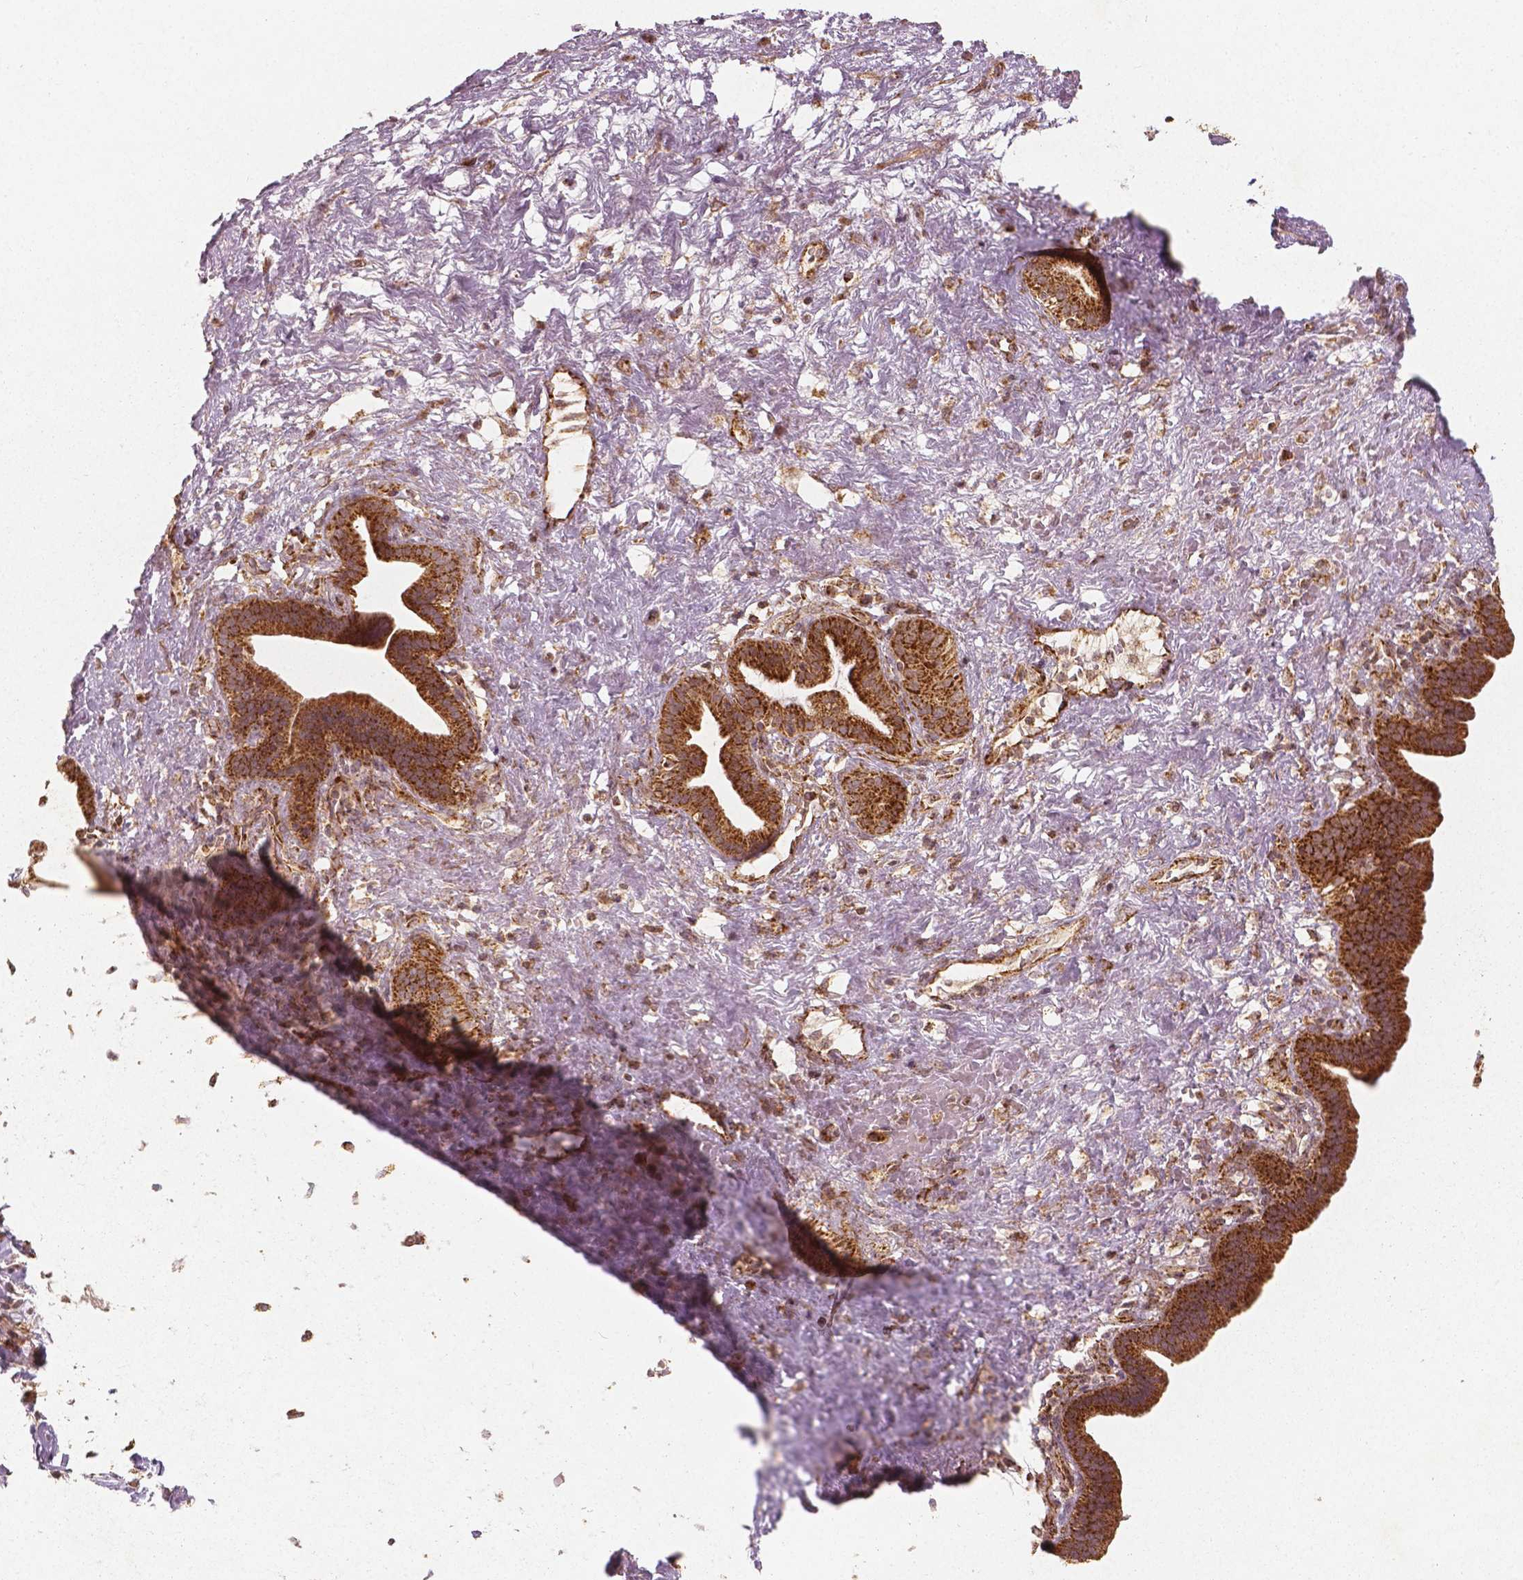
{"staining": {"intensity": "strong", "quantity": ">75%", "location": "cytoplasmic/membranous"}, "tissue": "pancreatic cancer", "cell_type": "Tumor cells", "image_type": "cancer", "snomed": [{"axis": "morphology", "description": "Adenocarcinoma, NOS"}, {"axis": "topography", "description": "Pancreas"}], "caption": "Immunohistochemistry histopathology image of pancreatic cancer (adenocarcinoma) stained for a protein (brown), which exhibits high levels of strong cytoplasmic/membranous expression in approximately >75% of tumor cells.", "gene": "PGAM5", "patient": {"sex": "male", "age": 44}}